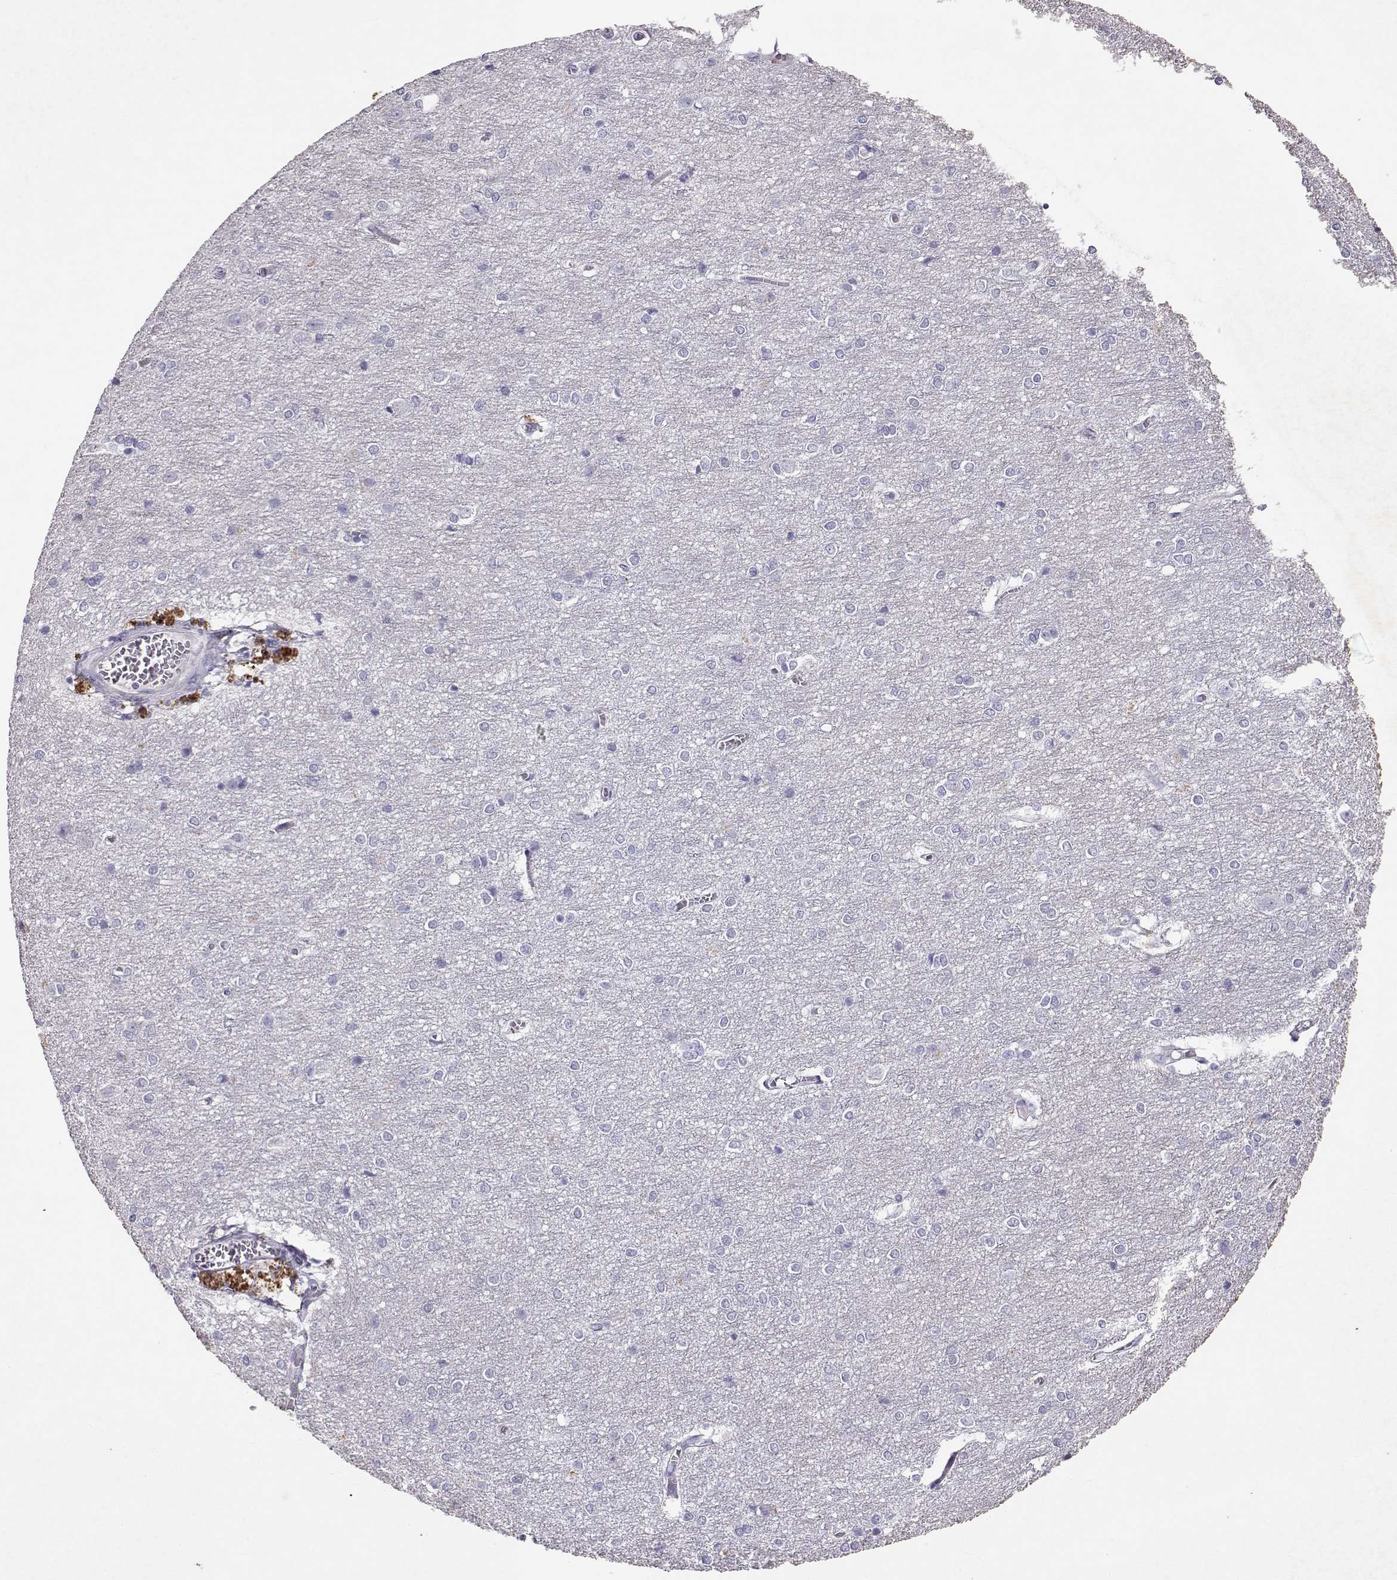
{"staining": {"intensity": "negative", "quantity": "none", "location": "none"}, "tissue": "cerebral cortex", "cell_type": "Endothelial cells", "image_type": "normal", "snomed": [{"axis": "morphology", "description": "Normal tissue, NOS"}, {"axis": "topography", "description": "Cerebral cortex"}], "caption": "The photomicrograph displays no significant positivity in endothelial cells of cerebral cortex. The staining is performed using DAB brown chromogen with nuclei counter-stained in using hematoxylin.", "gene": "RD3", "patient": {"sex": "male", "age": 37}}